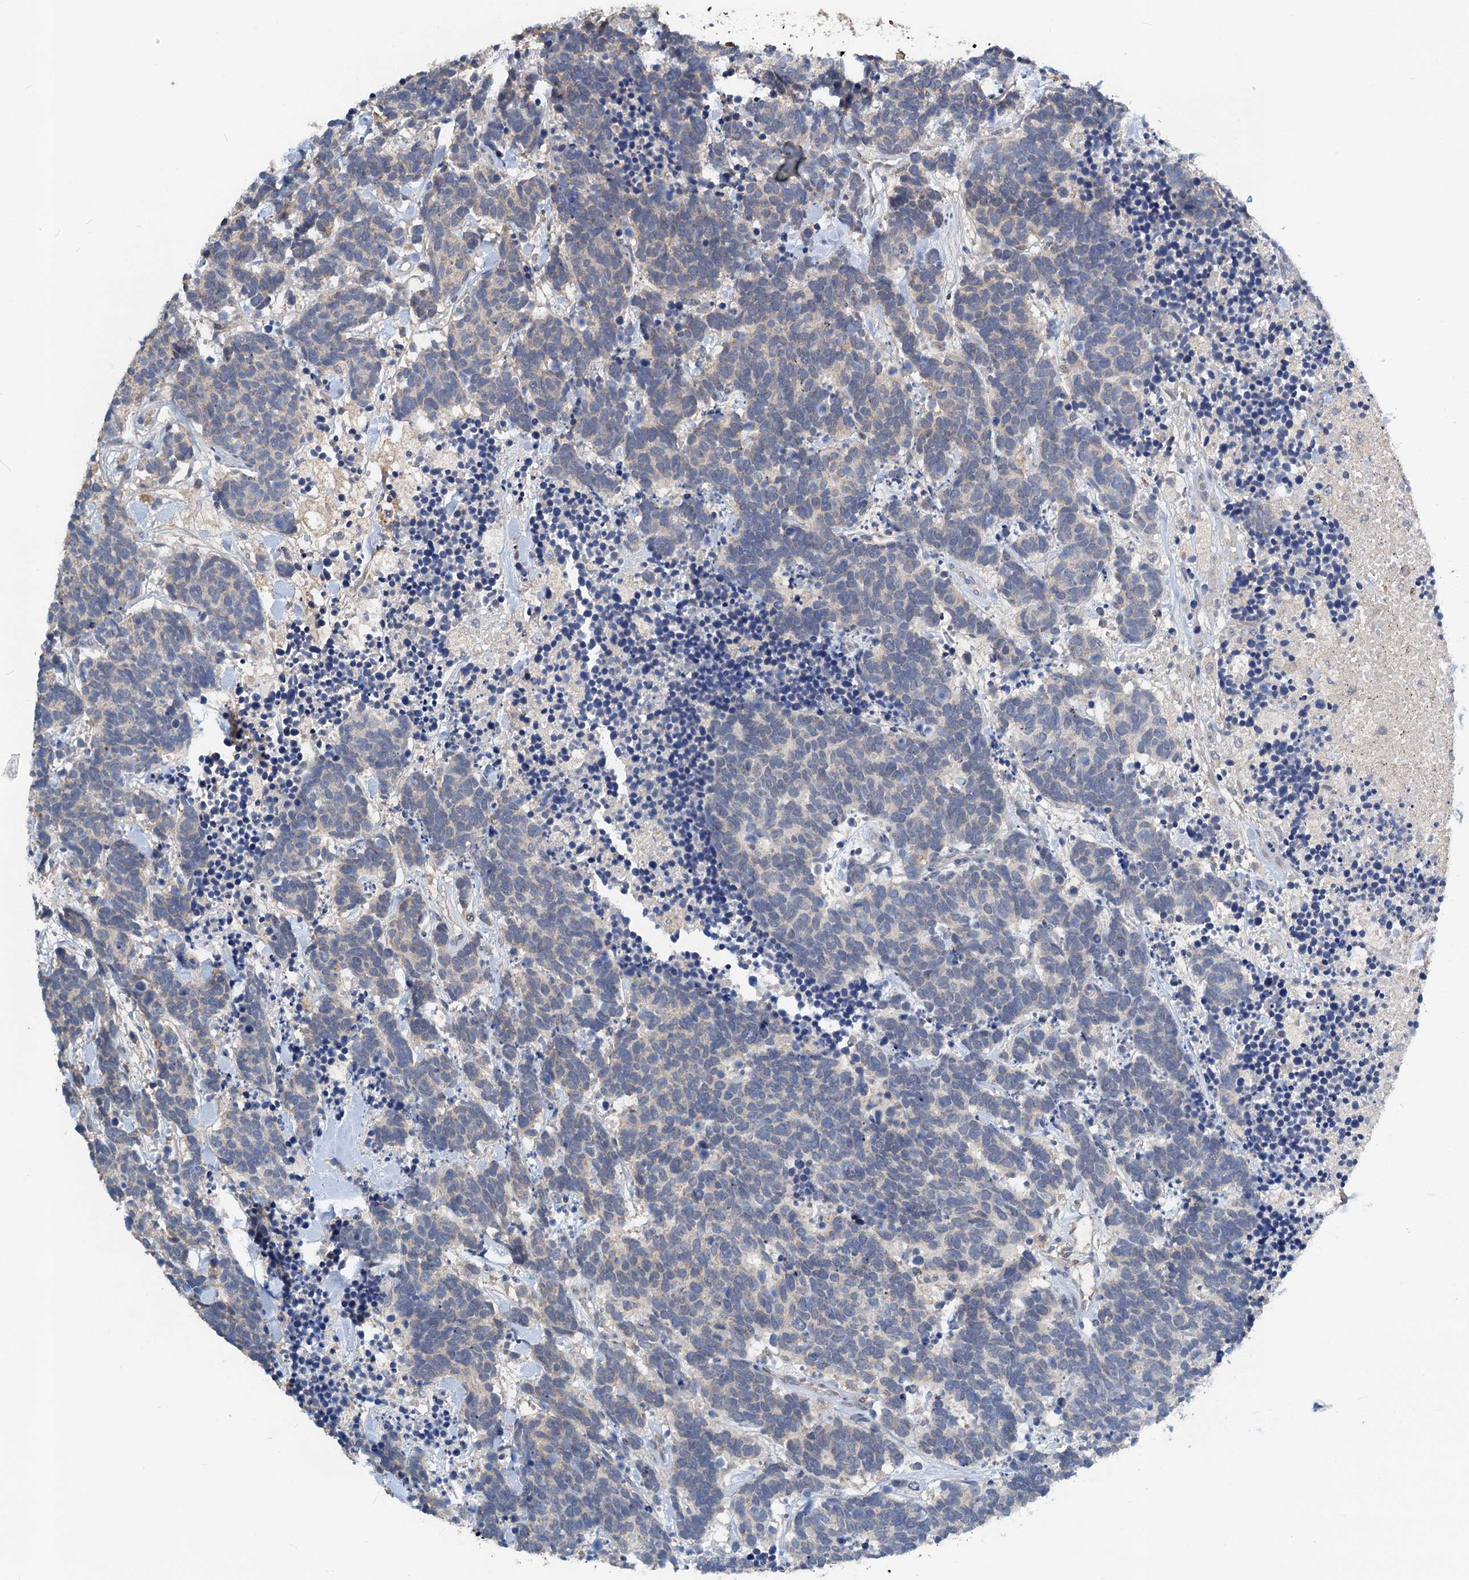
{"staining": {"intensity": "negative", "quantity": "none", "location": "none"}, "tissue": "carcinoid", "cell_type": "Tumor cells", "image_type": "cancer", "snomed": [{"axis": "morphology", "description": "Carcinoma, NOS"}, {"axis": "morphology", "description": "Carcinoid, malignant, NOS"}, {"axis": "topography", "description": "Prostate"}], "caption": "Tumor cells are negative for protein expression in human malignant carcinoid.", "gene": "ZNF606", "patient": {"sex": "male", "age": 57}}